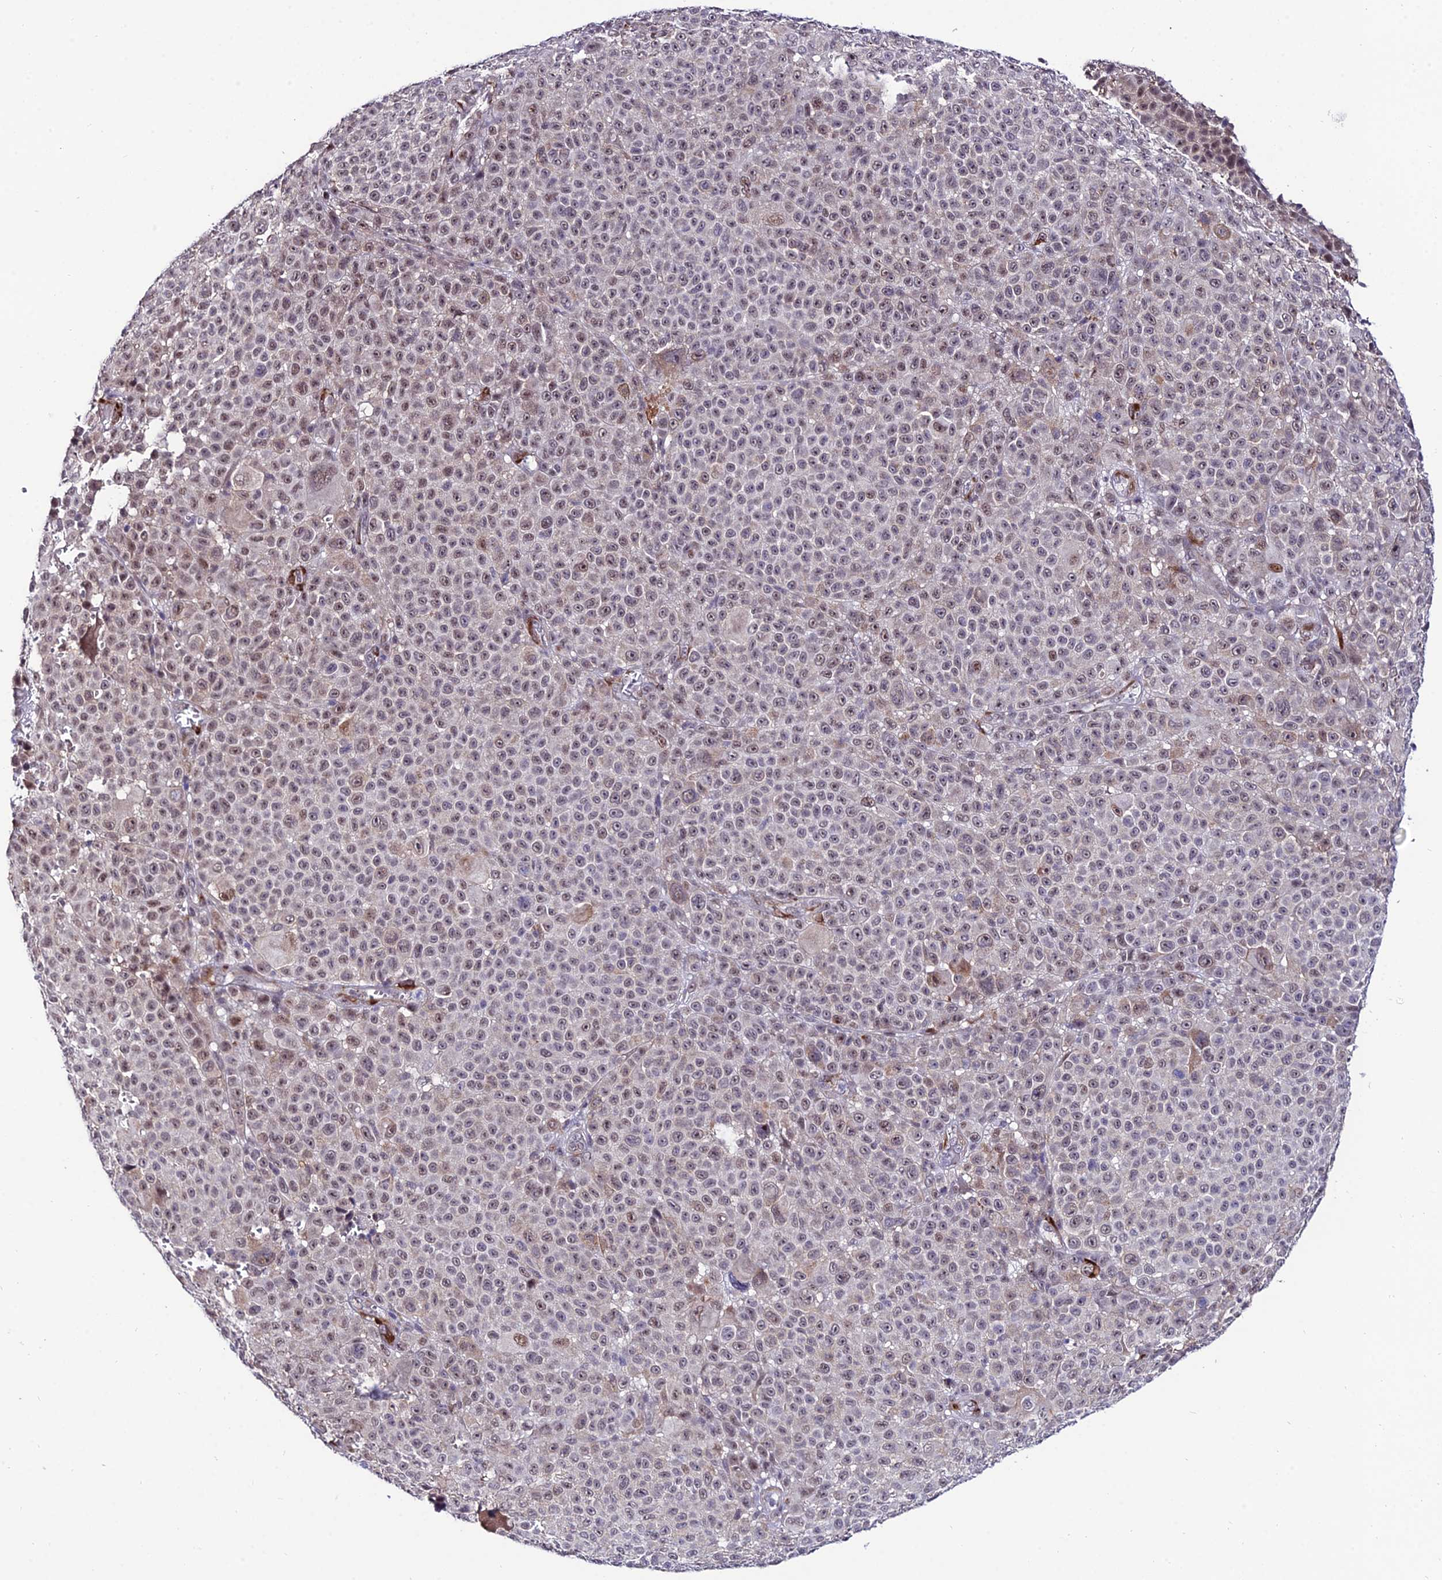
{"staining": {"intensity": "weak", "quantity": "25%-75%", "location": "nuclear"}, "tissue": "melanoma", "cell_type": "Tumor cells", "image_type": "cancer", "snomed": [{"axis": "morphology", "description": "Malignant melanoma, NOS"}, {"axis": "topography", "description": "Skin"}], "caption": "Immunohistochemistry (DAB) staining of human melanoma demonstrates weak nuclear protein expression in about 25%-75% of tumor cells. The staining was performed using DAB, with brown indicating positive protein expression. Nuclei are stained blue with hematoxylin.", "gene": "SYT15", "patient": {"sex": "female", "age": 94}}